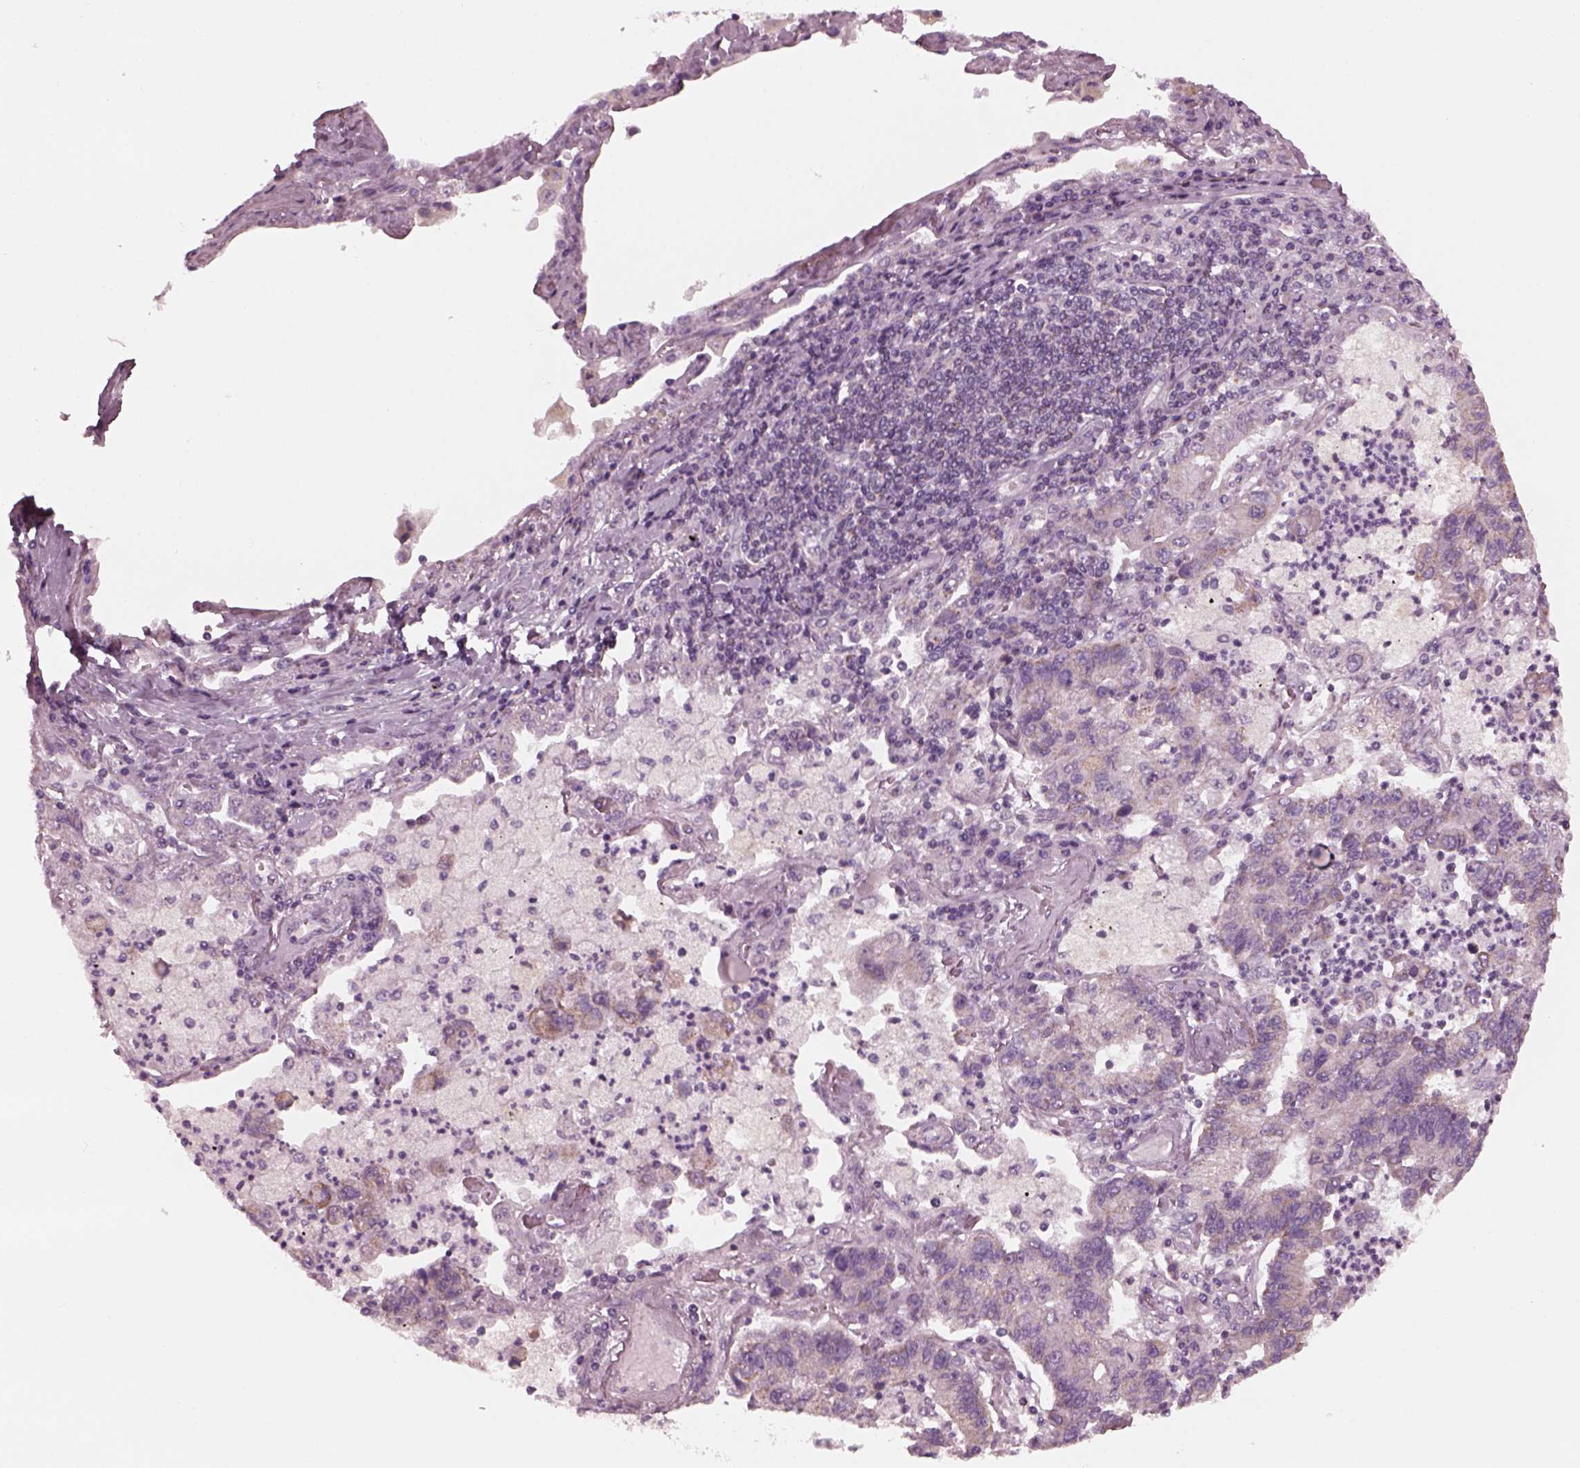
{"staining": {"intensity": "weak", "quantity": "<25%", "location": "cytoplasmic/membranous"}, "tissue": "lung cancer", "cell_type": "Tumor cells", "image_type": "cancer", "snomed": [{"axis": "morphology", "description": "Adenocarcinoma, NOS"}, {"axis": "topography", "description": "Lung"}], "caption": "A photomicrograph of adenocarcinoma (lung) stained for a protein reveals no brown staining in tumor cells.", "gene": "CELSR3", "patient": {"sex": "female", "age": 57}}